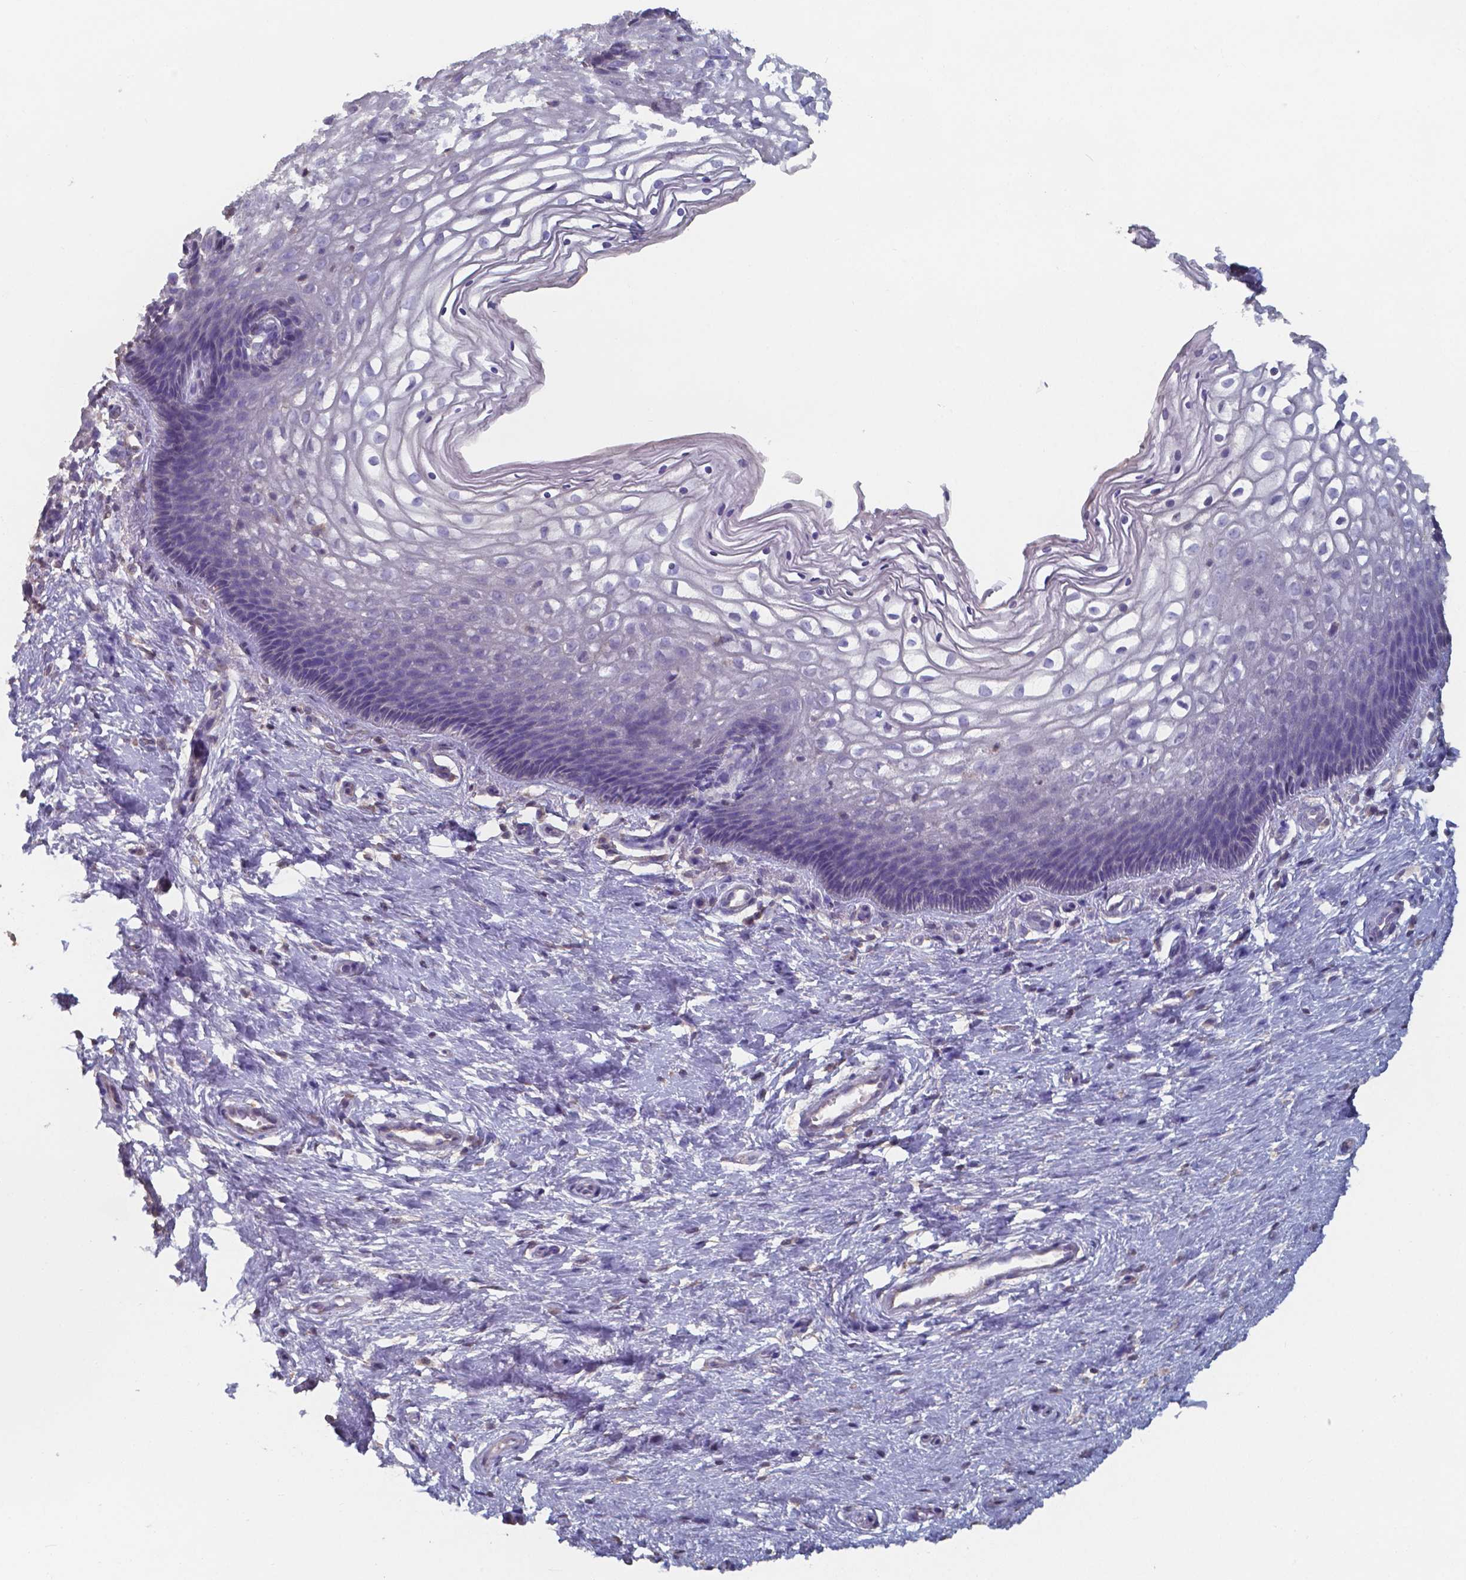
{"staining": {"intensity": "weak", "quantity": "<25%", "location": "nuclear"}, "tissue": "cervix", "cell_type": "Glandular cells", "image_type": "normal", "snomed": [{"axis": "morphology", "description": "Normal tissue, NOS"}, {"axis": "topography", "description": "Cervix"}], "caption": "Micrograph shows no significant protein expression in glandular cells of normal cervix. Nuclei are stained in blue.", "gene": "FOXJ1", "patient": {"sex": "female", "age": 34}}